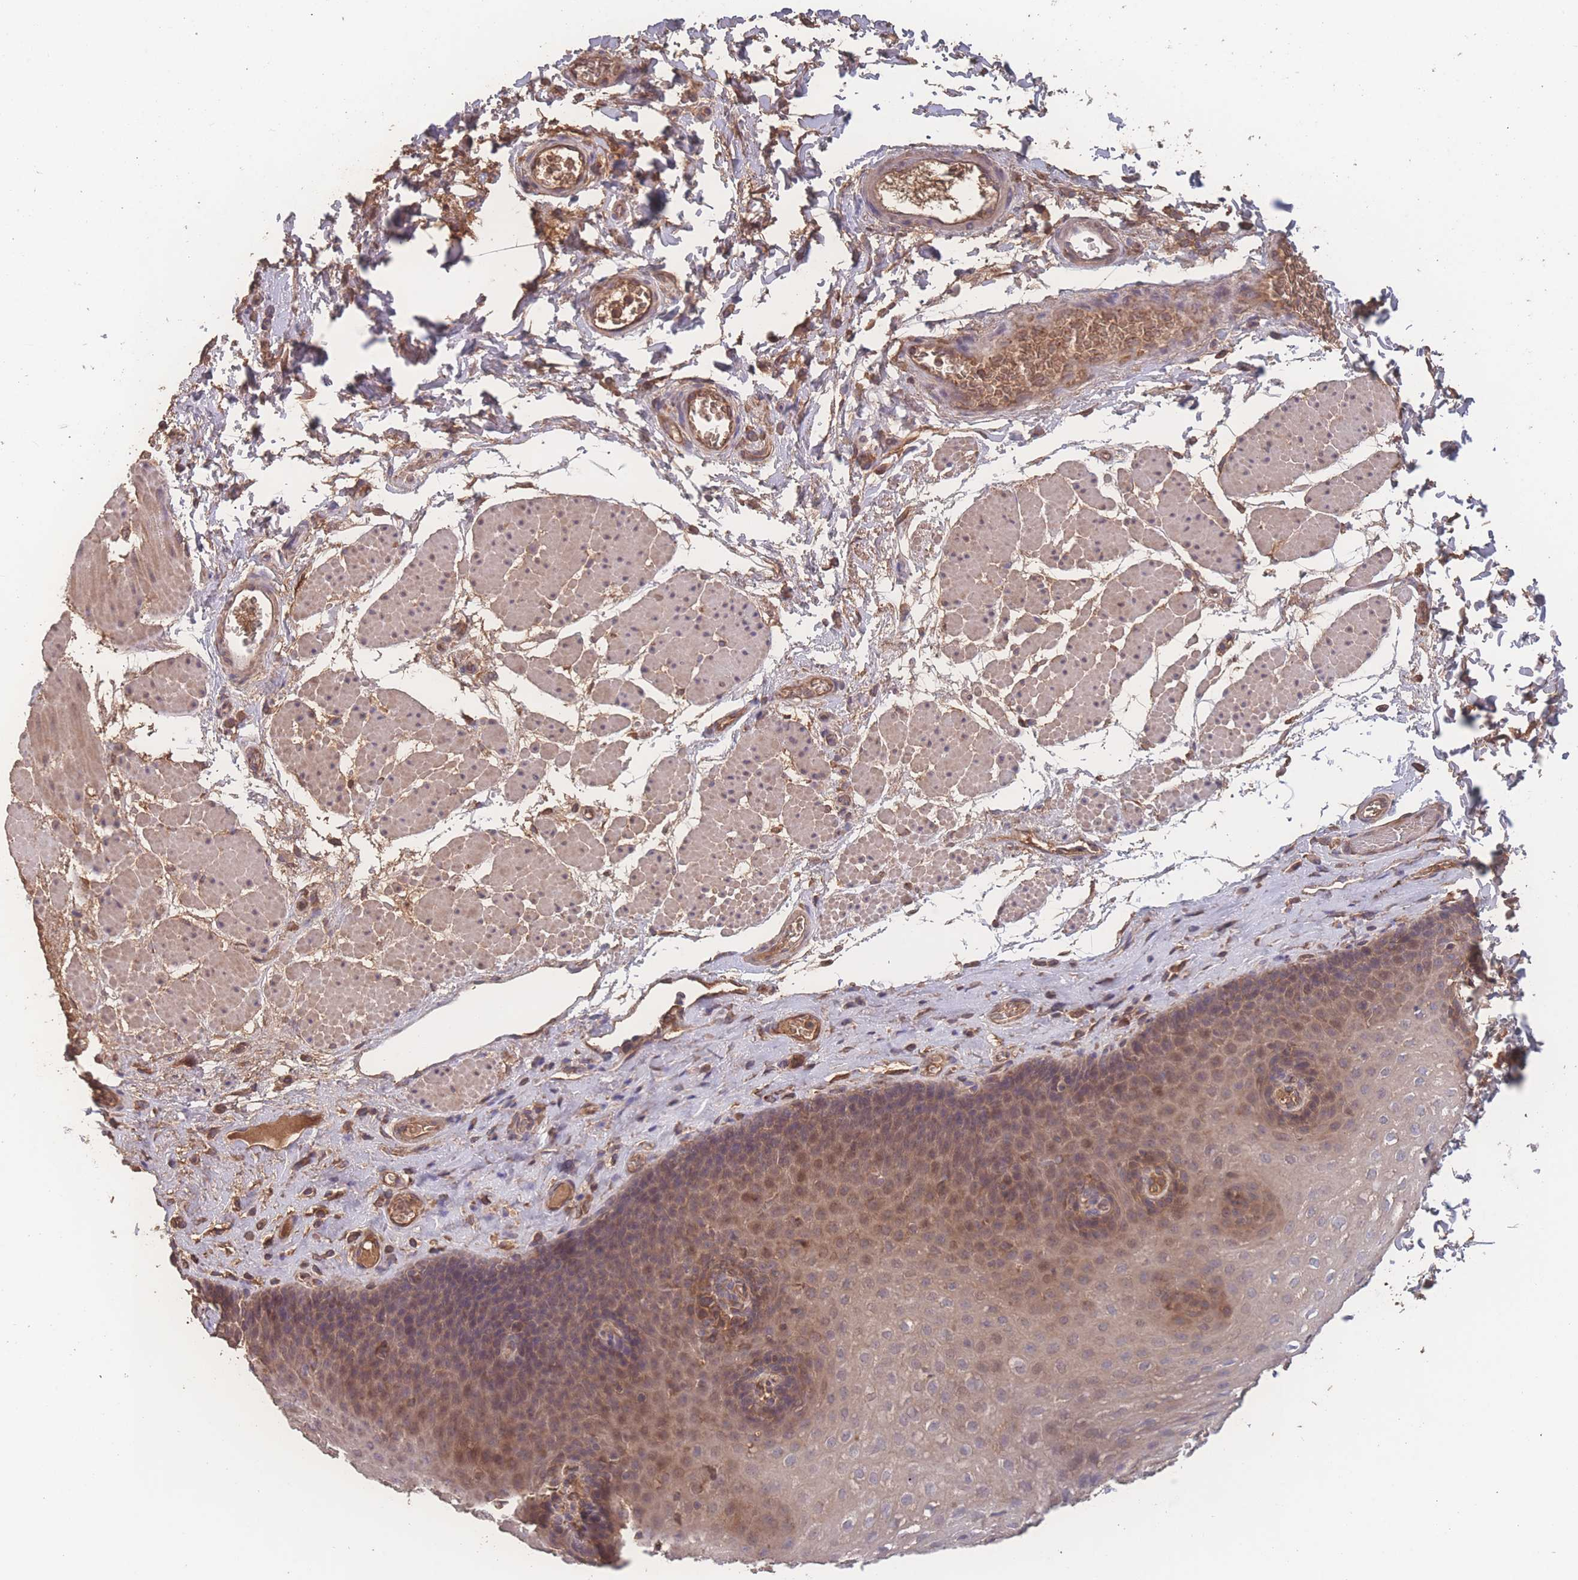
{"staining": {"intensity": "moderate", "quantity": "25%-75%", "location": "cytoplasmic/membranous,nuclear"}, "tissue": "esophagus", "cell_type": "Squamous epithelial cells", "image_type": "normal", "snomed": [{"axis": "morphology", "description": "Normal tissue, NOS"}, {"axis": "topography", "description": "Esophagus"}], "caption": "Protein analysis of unremarkable esophagus demonstrates moderate cytoplasmic/membranous,nuclear positivity in about 25%-75% of squamous epithelial cells. (Brightfield microscopy of DAB IHC at high magnification).", "gene": "ATXN10", "patient": {"sex": "female", "age": 66}}